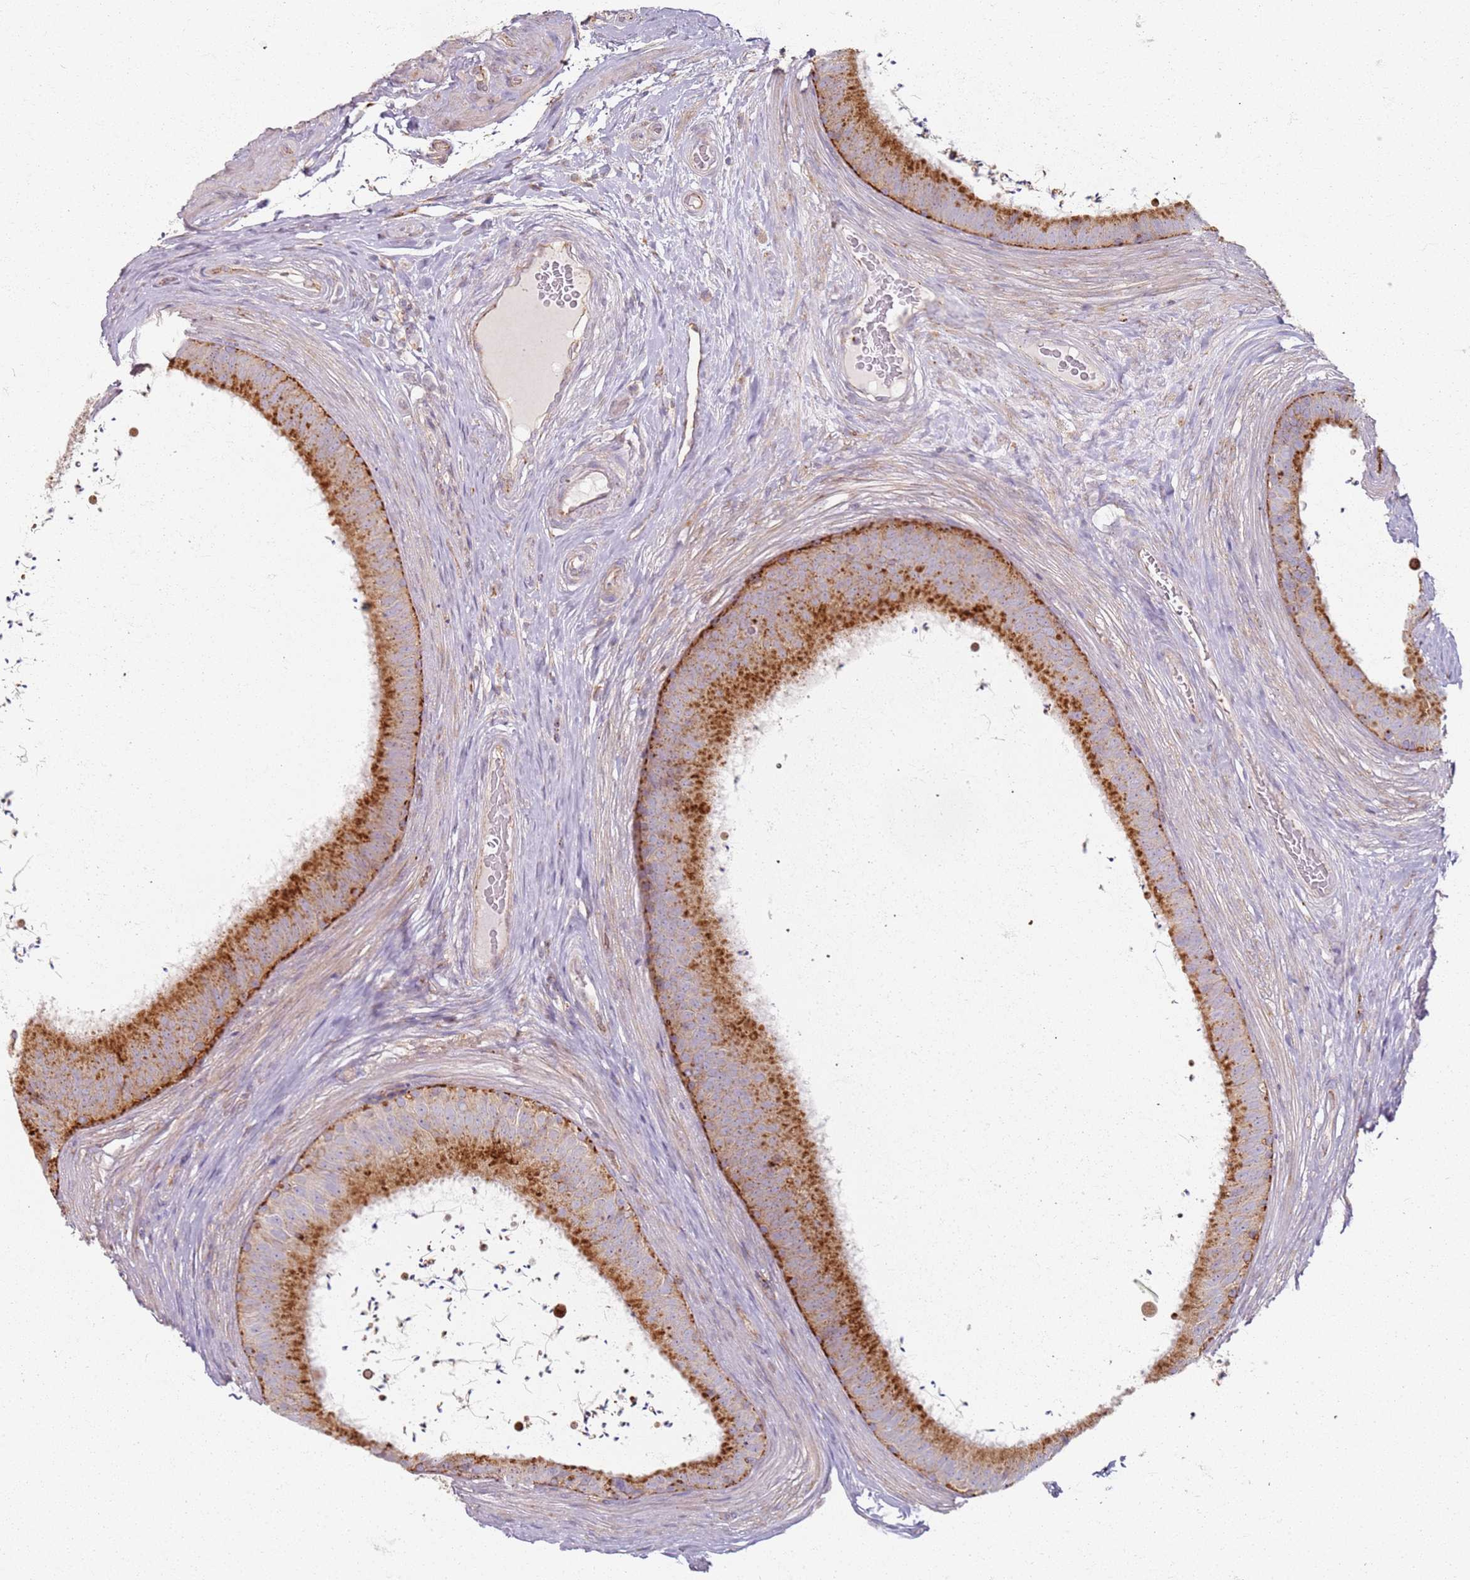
{"staining": {"intensity": "strong", "quantity": ">75%", "location": "cytoplasmic/membranous"}, "tissue": "epididymis", "cell_type": "Glandular cells", "image_type": "normal", "snomed": [{"axis": "morphology", "description": "Normal tissue, NOS"}, {"axis": "topography", "description": "Testis"}, {"axis": "topography", "description": "Epididymis"}], "caption": "A brown stain shows strong cytoplasmic/membranous staining of a protein in glandular cells of benign human epididymis. The staining is performed using DAB brown chromogen to label protein expression. The nuclei are counter-stained blue using hematoxylin.", "gene": "PROKR2", "patient": {"sex": "male", "age": 41}}